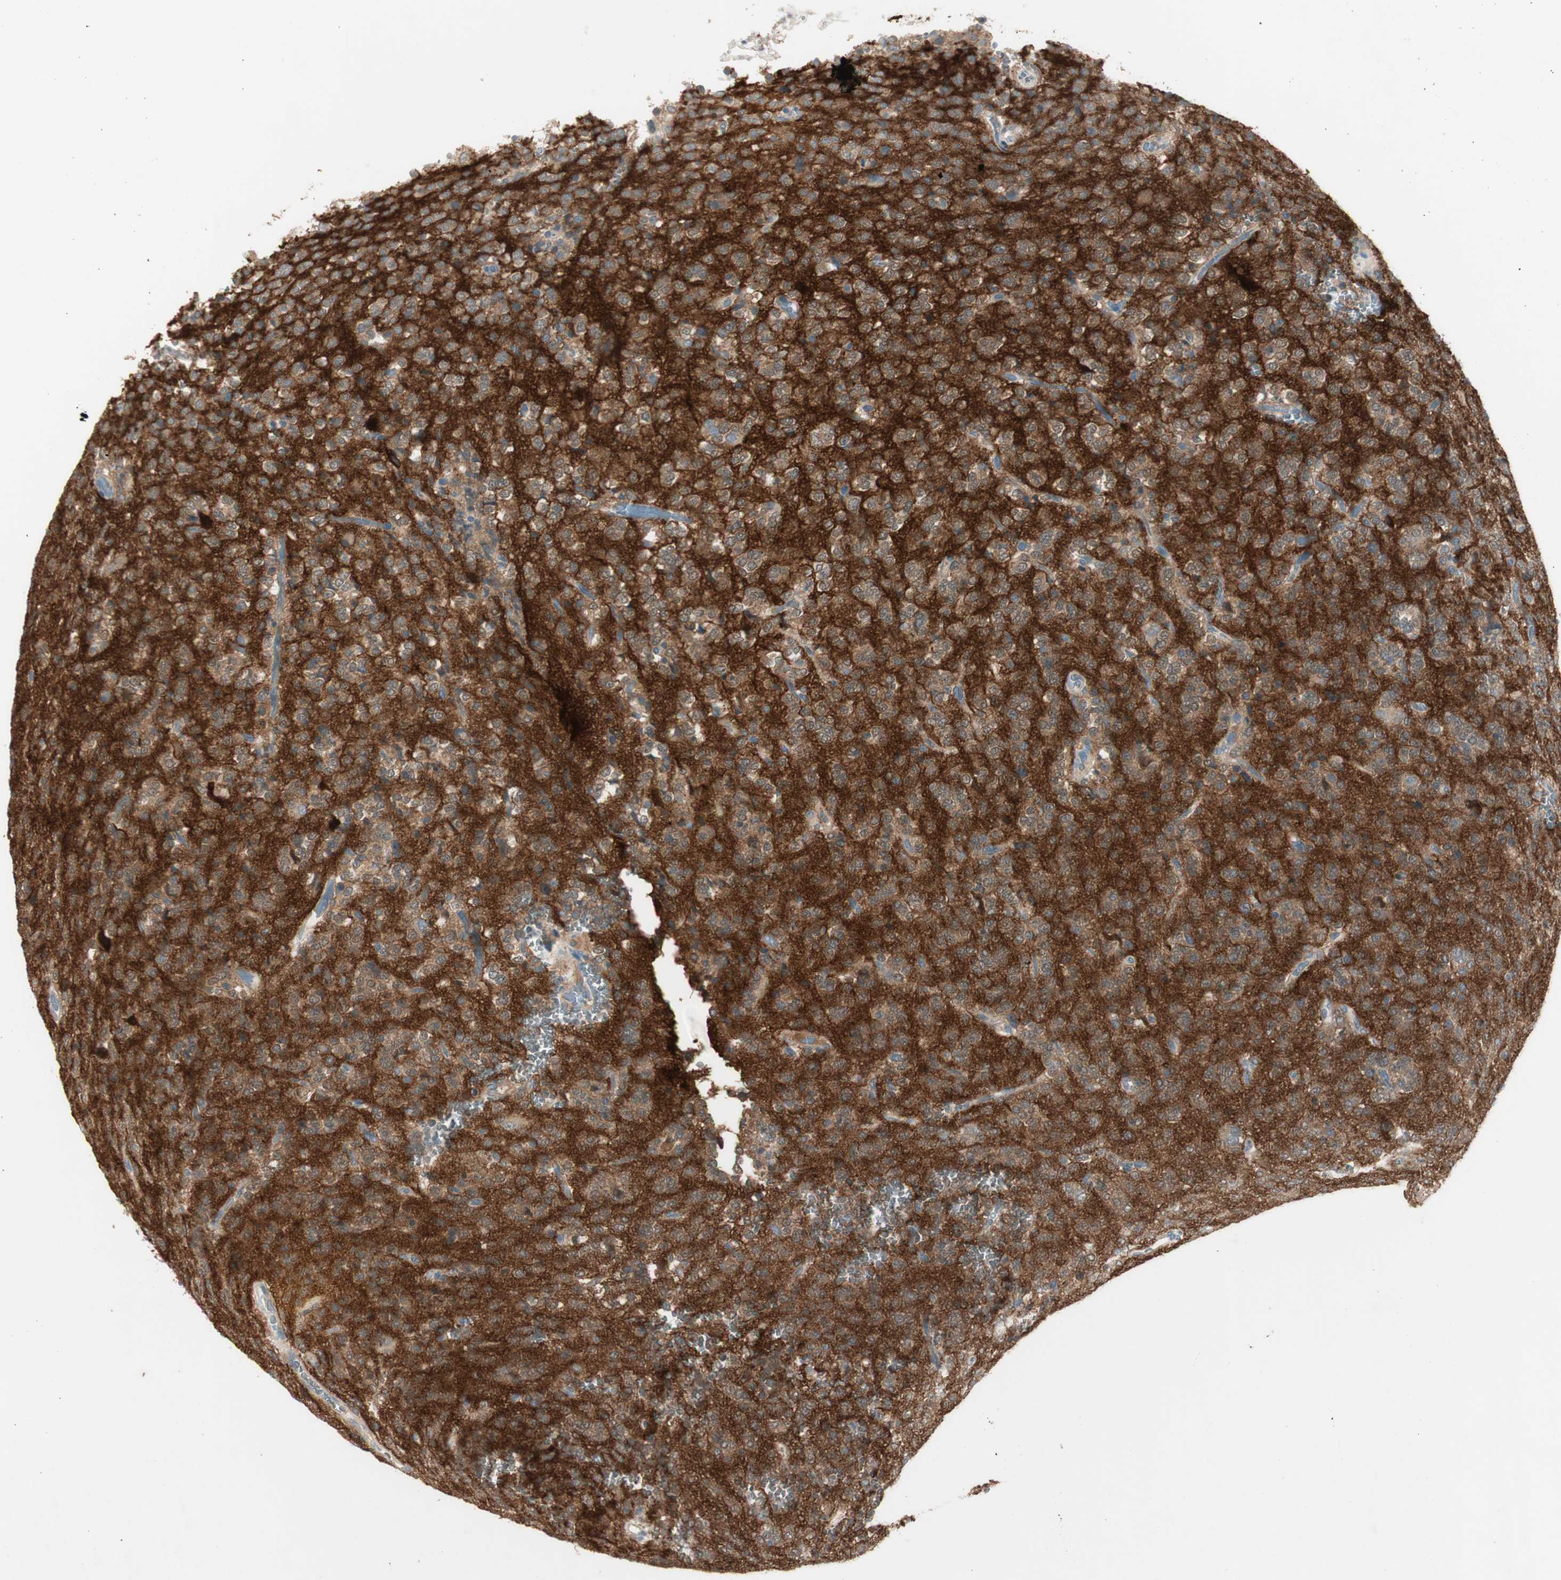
{"staining": {"intensity": "weak", "quantity": ">75%", "location": "cytoplasmic/membranous"}, "tissue": "glioma", "cell_type": "Tumor cells", "image_type": "cancer", "snomed": [{"axis": "morphology", "description": "Glioma, malignant, Low grade"}, {"axis": "topography", "description": "Brain"}], "caption": "Immunohistochemistry histopathology image of neoplastic tissue: human malignant glioma (low-grade) stained using IHC reveals low levels of weak protein expression localized specifically in the cytoplasmic/membranous of tumor cells, appearing as a cytoplasmic/membranous brown color.", "gene": "MAPRE3", "patient": {"sex": "male", "age": 38}}